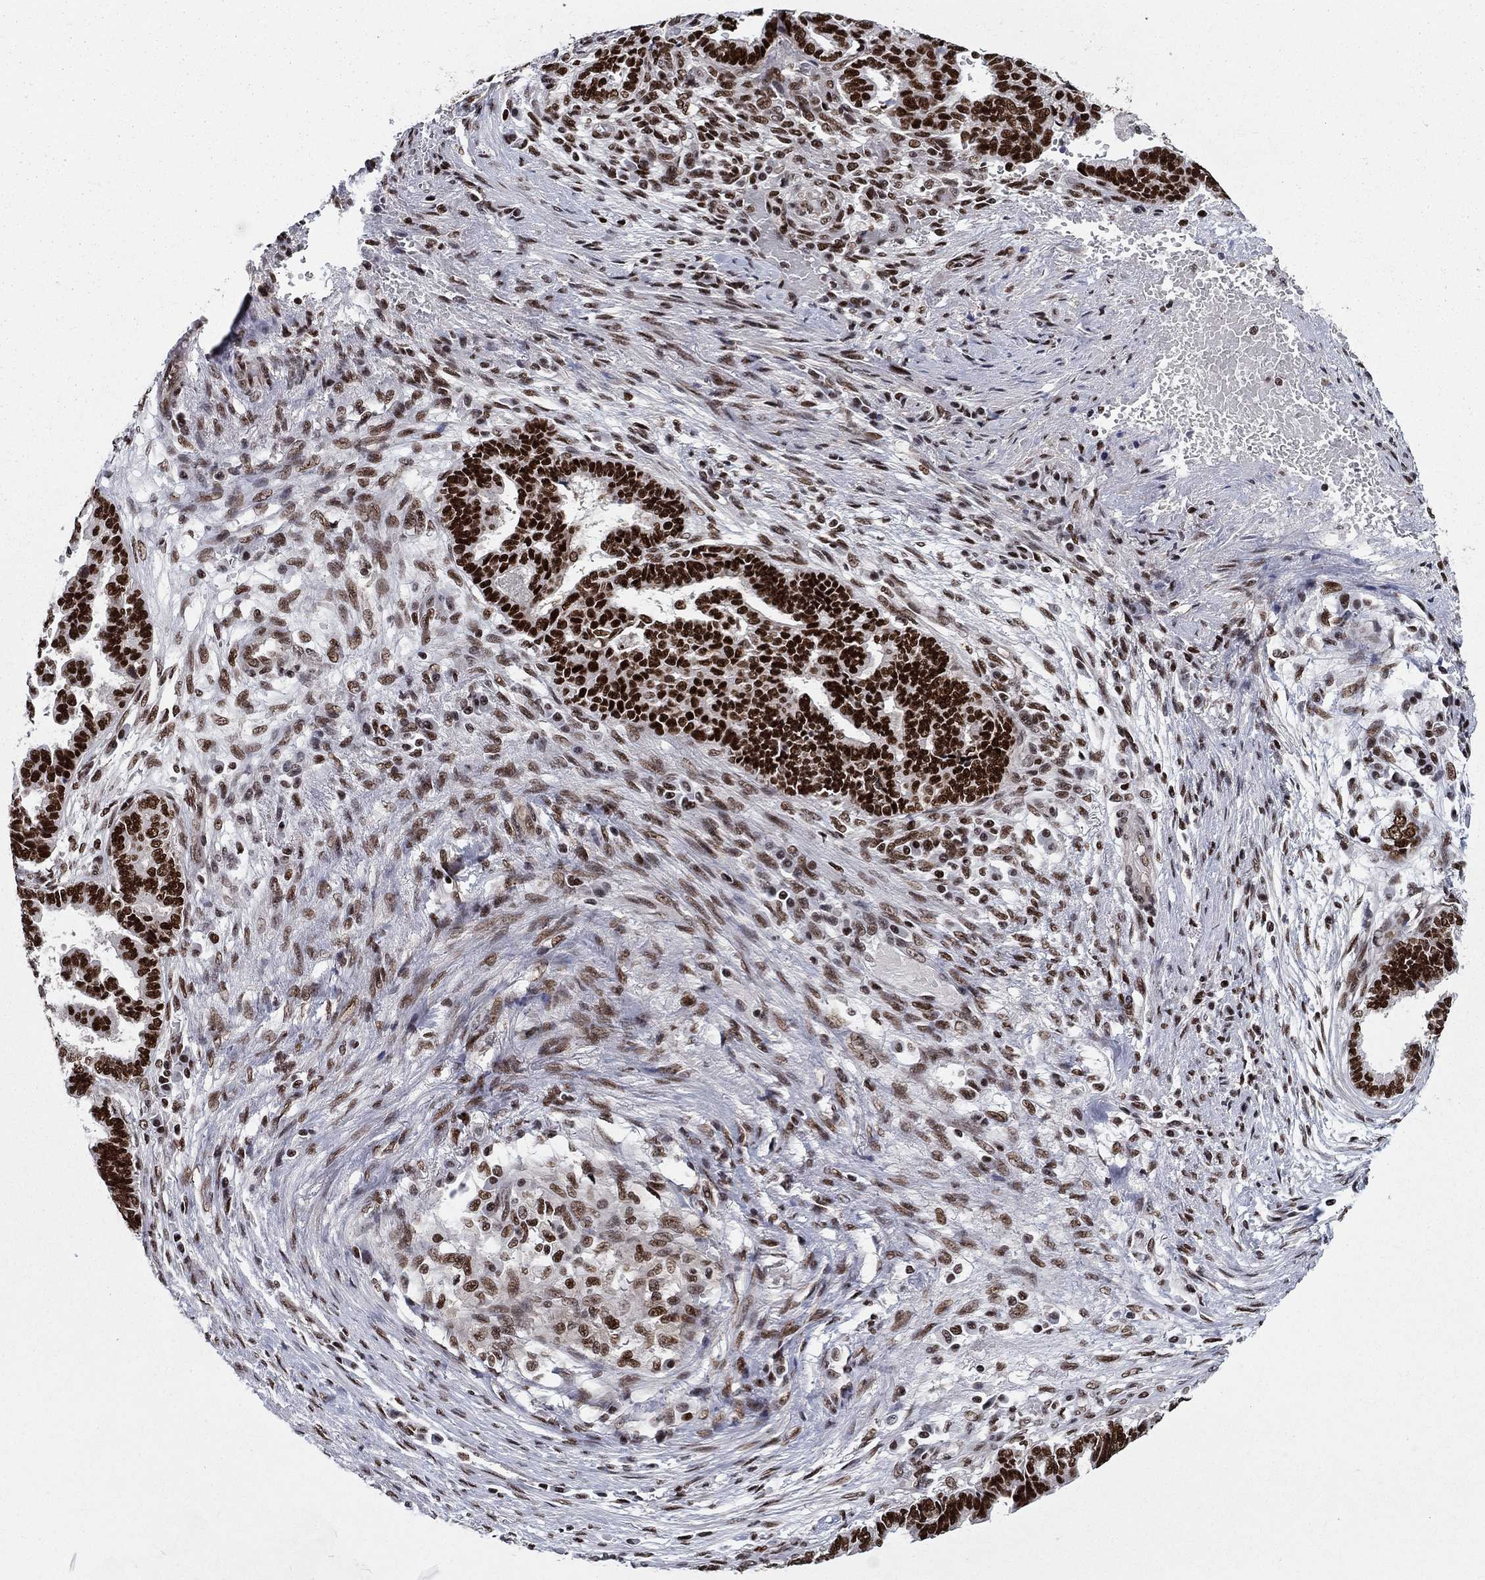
{"staining": {"intensity": "strong", "quantity": ">75%", "location": "nuclear"}, "tissue": "stomach cancer", "cell_type": "Tumor cells", "image_type": "cancer", "snomed": [{"axis": "morphology", "description": "Adenocarcinoma, NOS"}, {"axis": "topography", "description": "Stomach"}], "caption": "Stomach cancer stained with DAB (3,3'-diaminobenzidine) immunohistochemistry (IHC) demonstrates high levels of strong nuclear expression in about >75% of tumor cells.", "gene": "RPRD1B", "patient": {"sex": "male", "age": 83}}